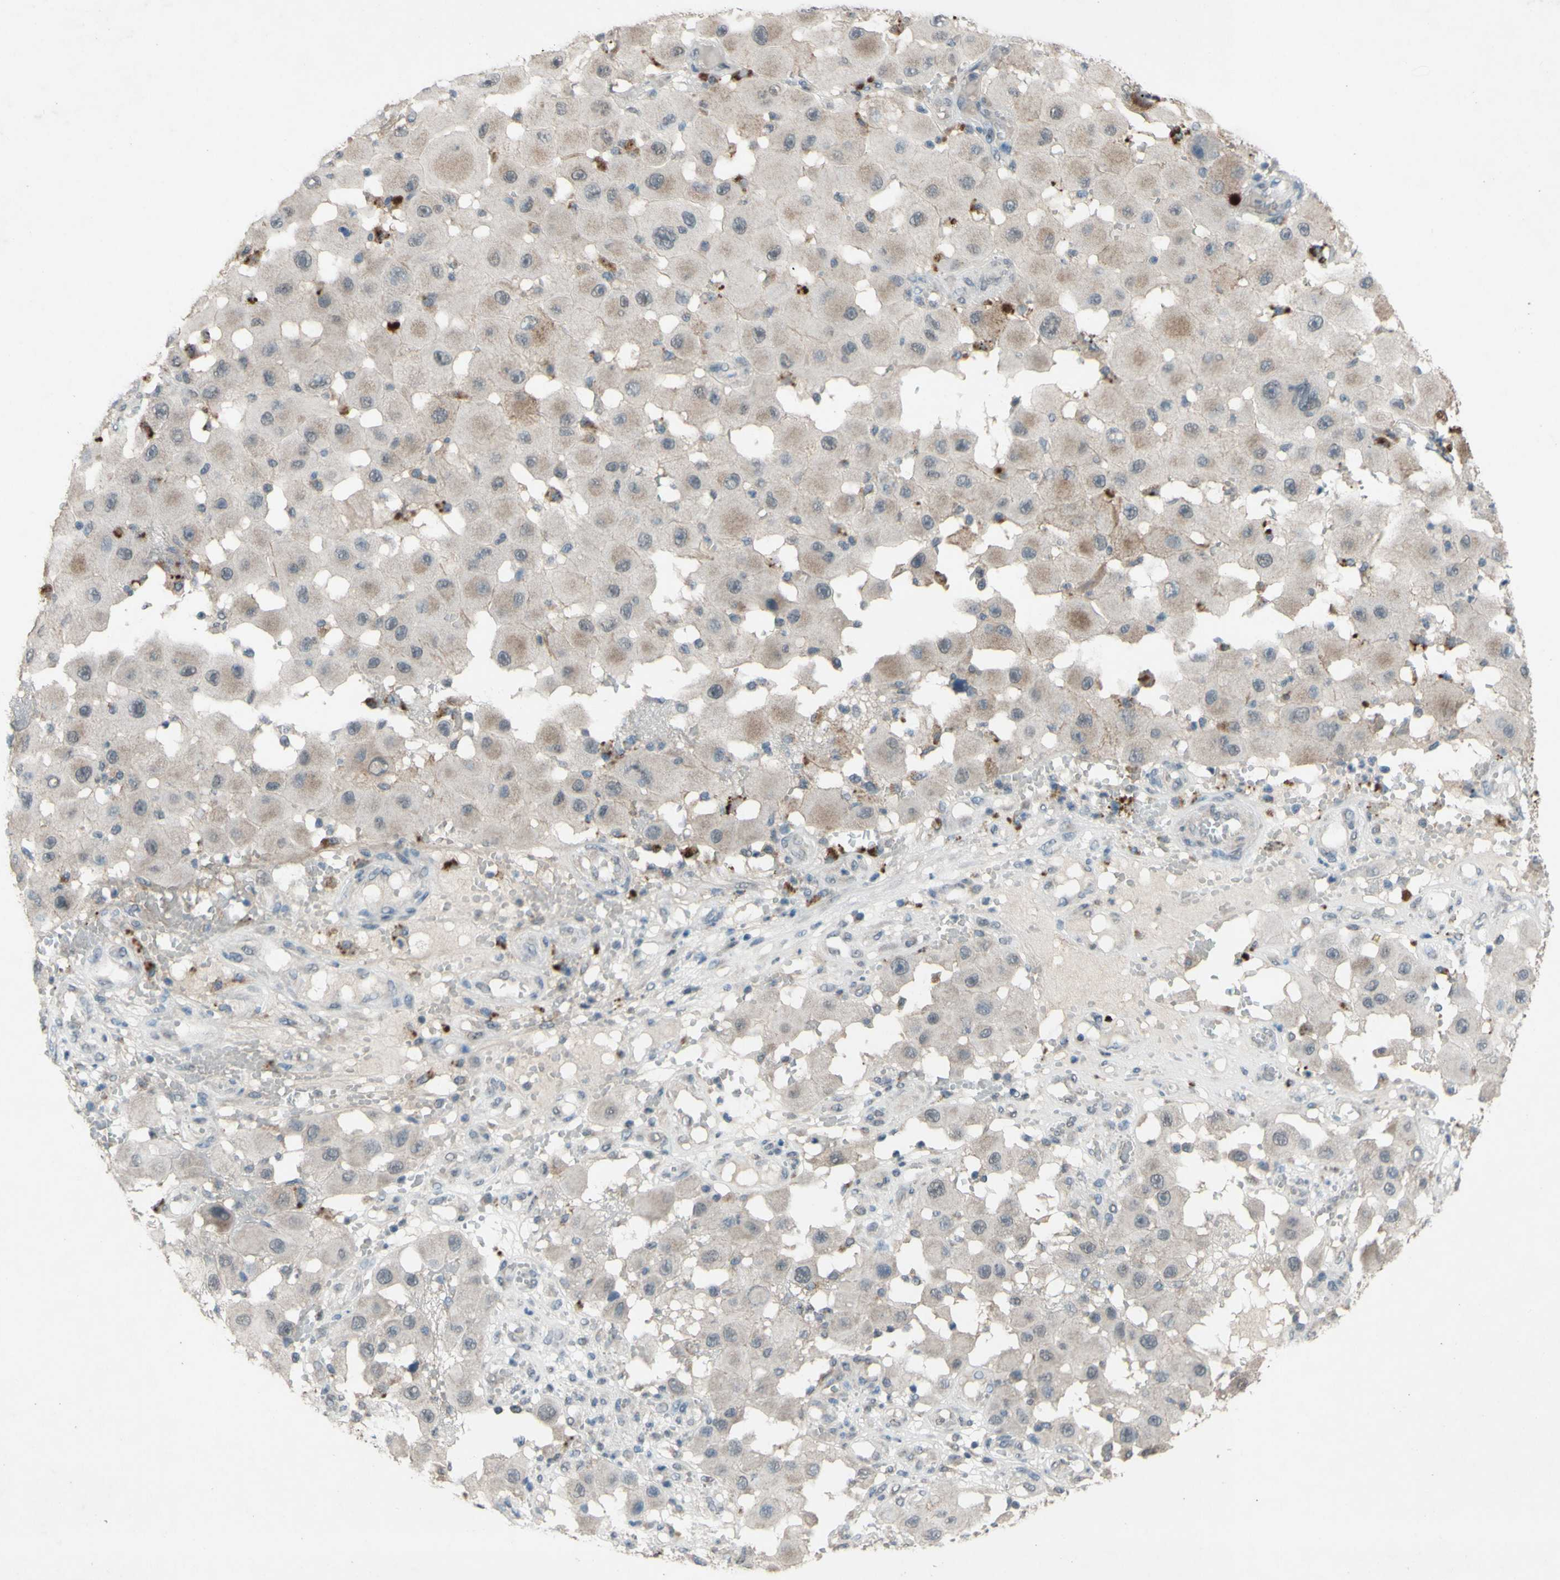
{"staining": {"intensity": "weak", "quantity": "25%-75%", "location": "cytoplasmic/membranous"}, "tissue": "melanoma", "cell_type": "Tumor cells", "image_type": "cancer", "snomed": [{"axis": "morphology", "description": "Malignant melanoma, NOS"}, {"axis": "topography", "description": "Skin"}], "caption": "Protein staining displays weak cytoplasmic/membranous staining in approximately 25%-75% of tumor cells in melanoma.", "gene": "CDCP1", "patient": {"sex": "female", "age": 81}}